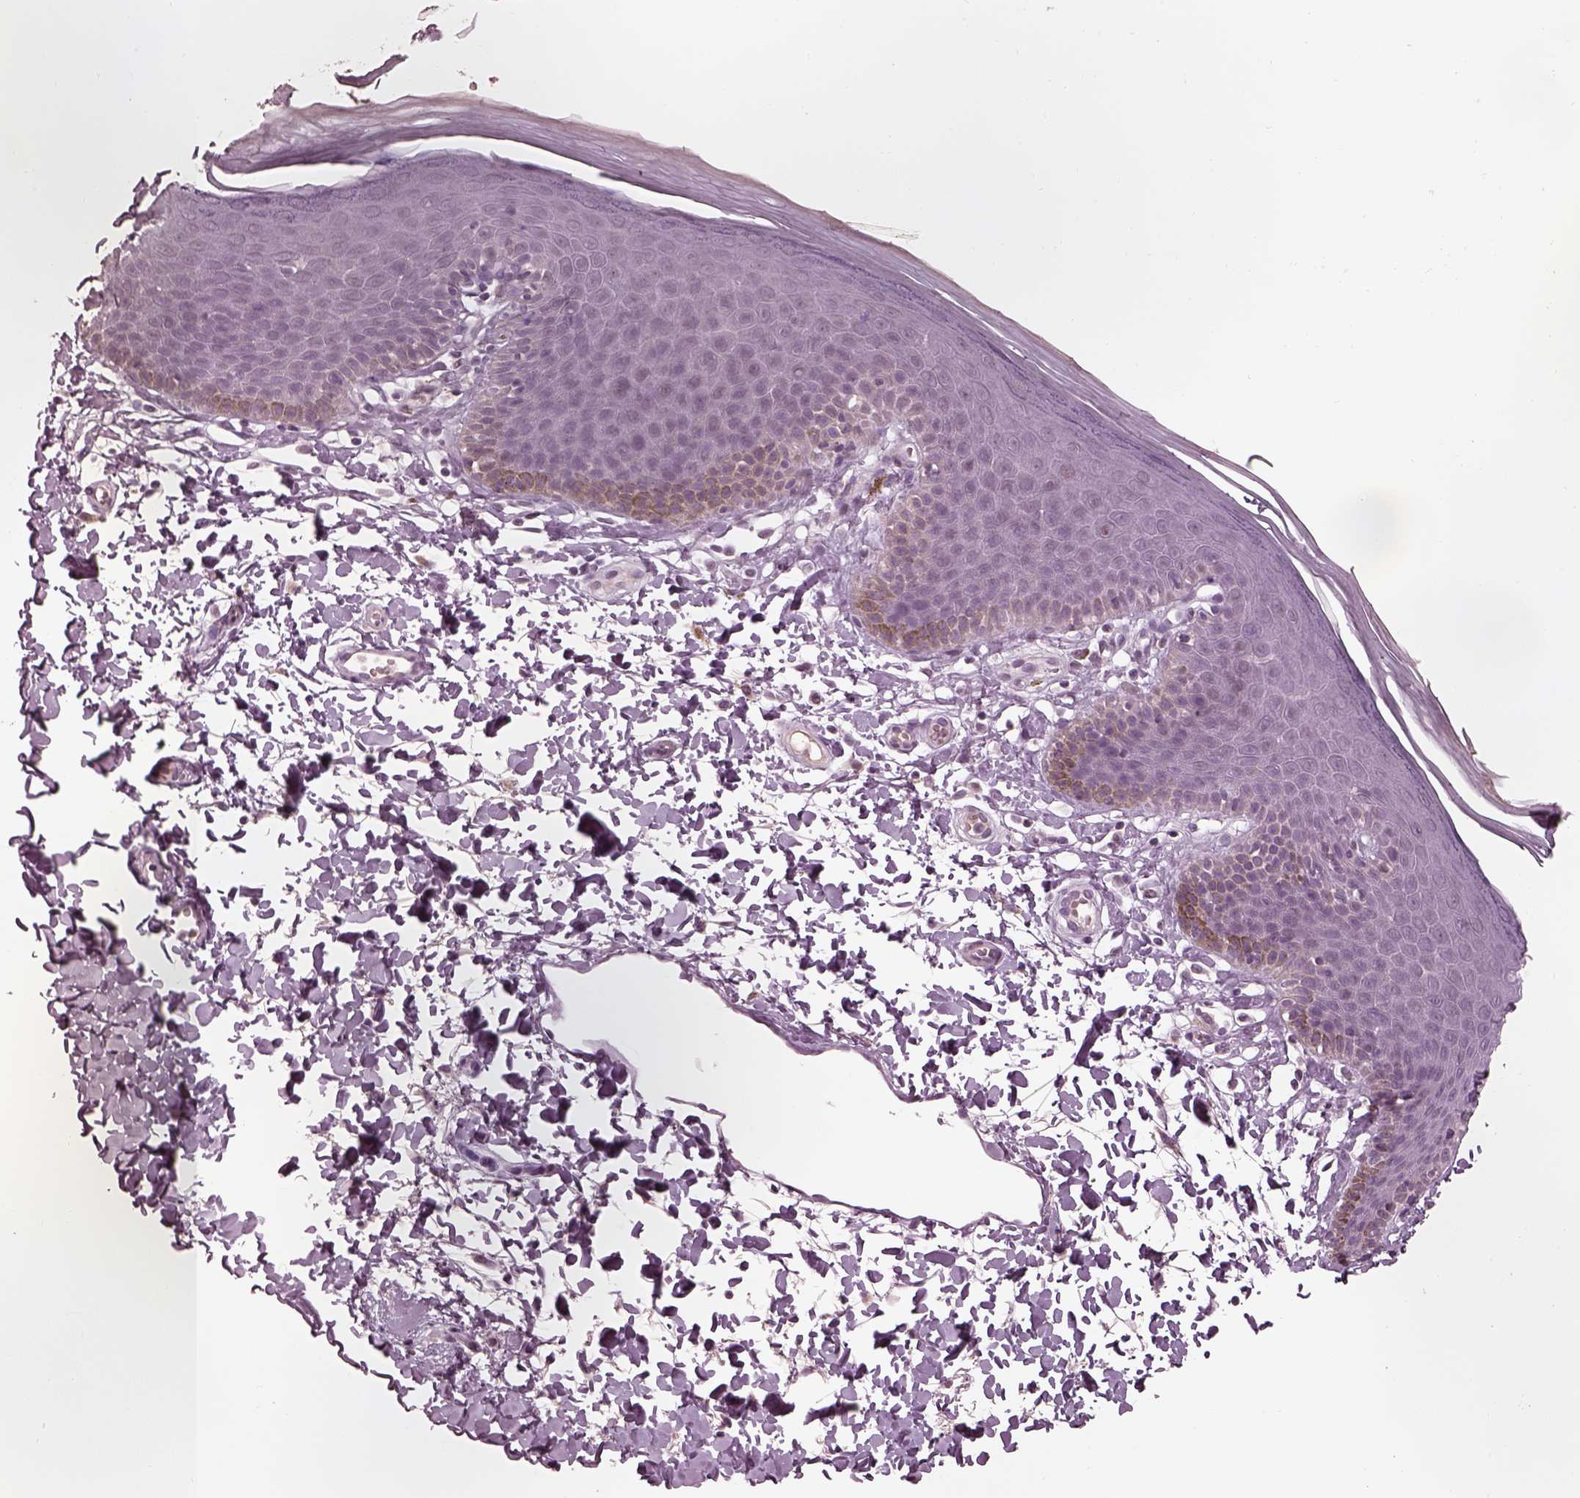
{"staining": {"intensity": "negative", "quantity": "none", "location": "none"}, "tissue": "skin", "cell_type": "Epidermal cells", "image_type": "normal", "snomed": [{"axis": "morphology", "description": "Normal tissue, NOS"}, {"axis": "topography", "description": "Anal"}], "caption": "Immunohistochemical staining of normal skin shows no significant positivity in epidermal cells.", "gene": "KCNA2", "patient": {"sex": "male", "age": 53}}